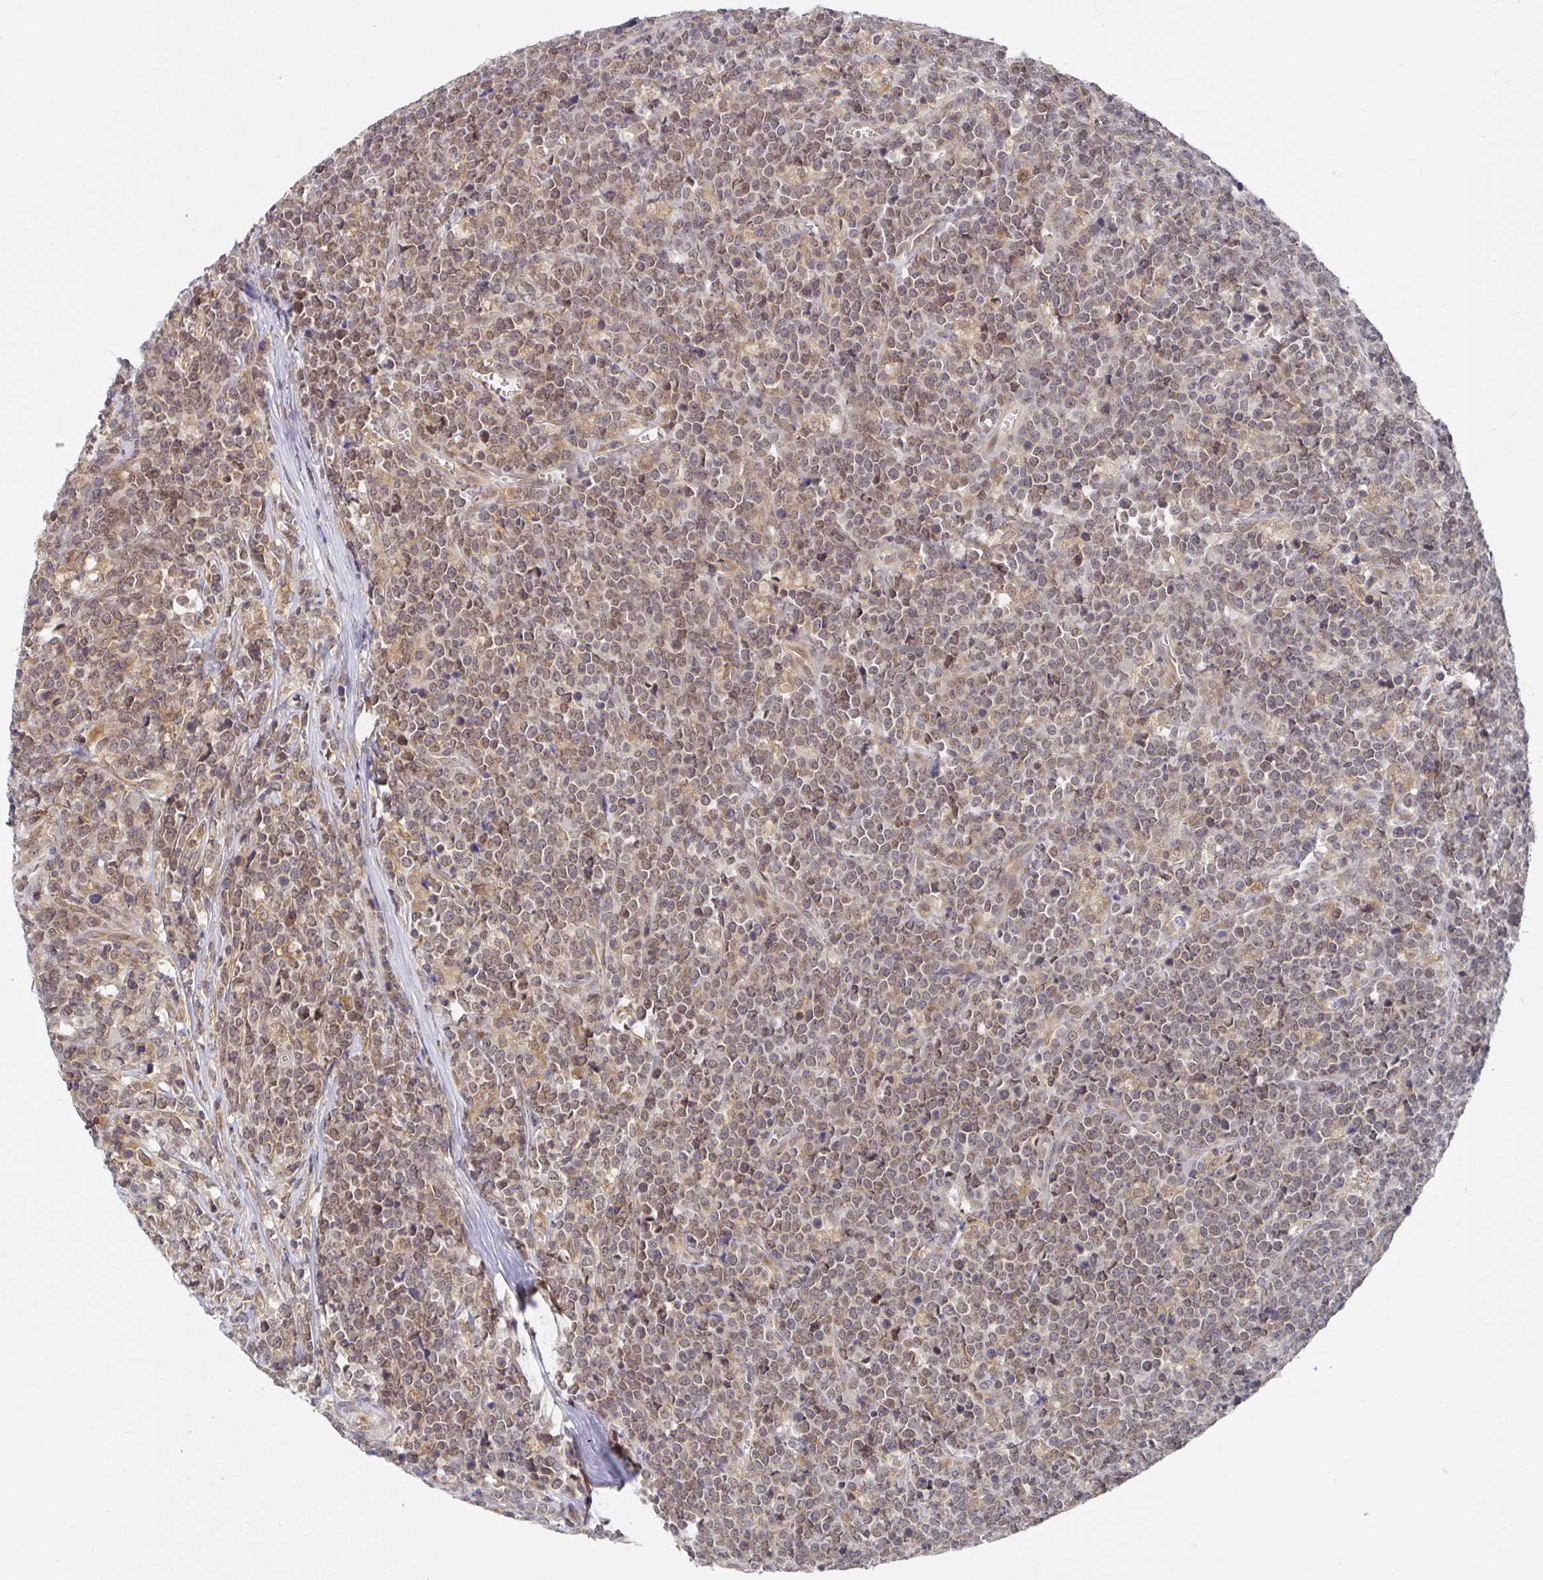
{"staining": {"intensity": "weak", "quantity": ">75%", "location": "cytoplasmic/membranous"}, "tissue": "lymphoma", "cell_type": "Tumor cells", "image_type": "cancer", "snomed": [{"axis": "morphology", "description": "Malignant lymphoma, non-Hodgkin's type, High grade"}, {"axis": "topography", "description": "Small intestine"}], "caption": "Approximately >75% of tumor cells in lymphoma show weak cytoplasmic/membranous protein expression as visualized by brown immunohistochemical staining.", "gene": "ALG1", "patient": {"sex": "female", "age": 56}}